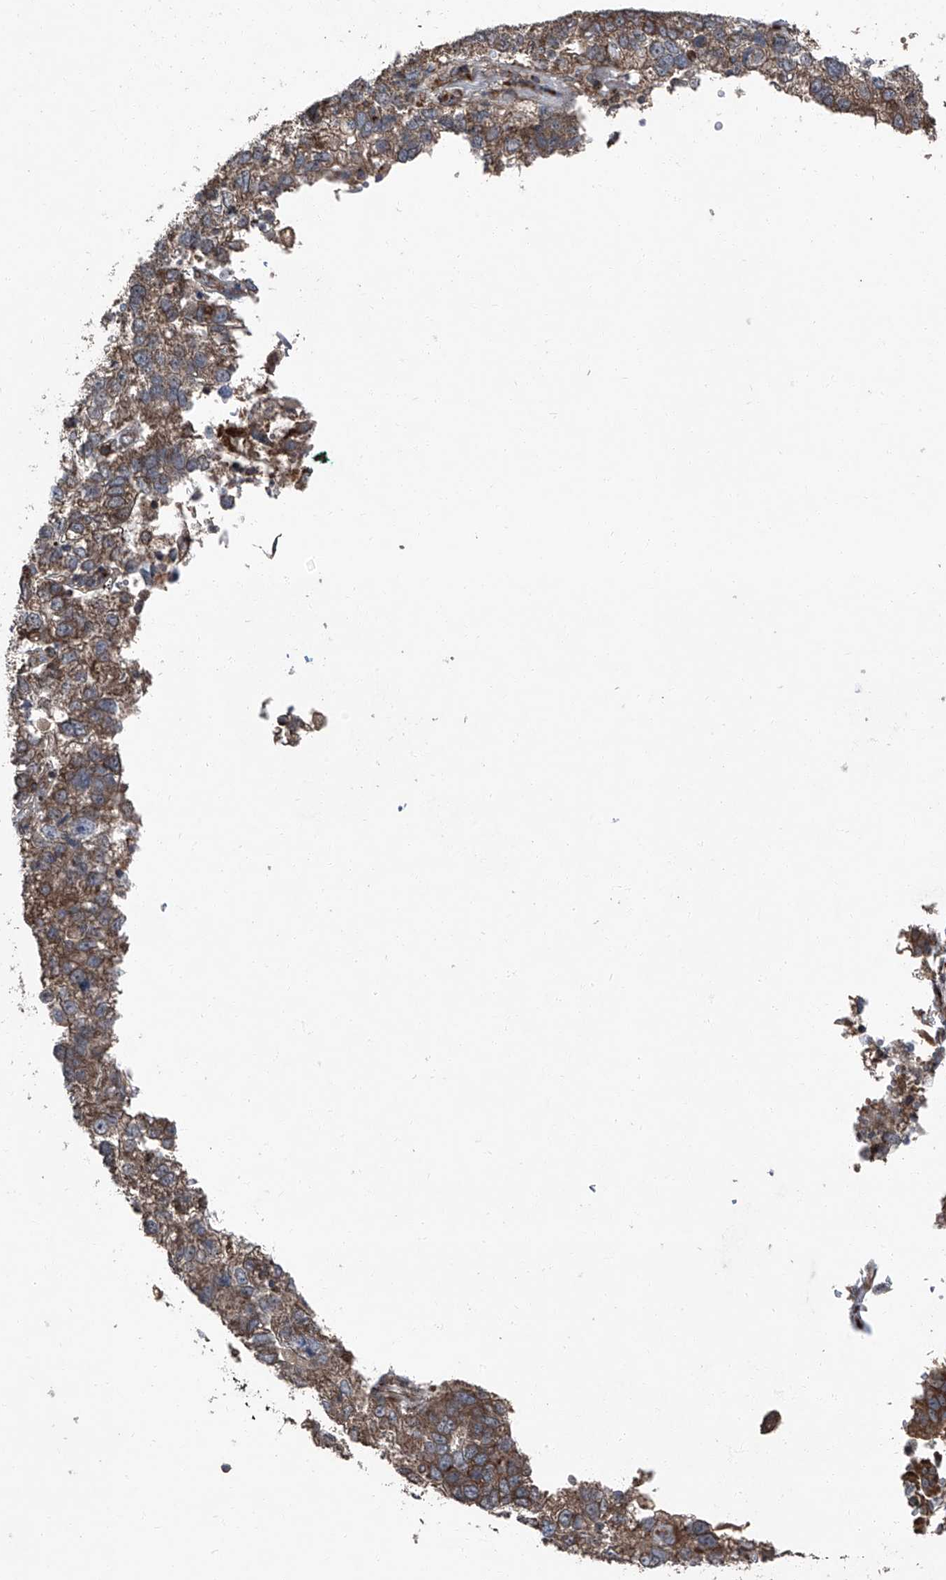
{"staining": {"intensity": "moderate", "quantity": ">75%", "location": "cytoplasmic/membranous"}, "tissue": "pancreatic cancer", "cell_type": "Tumor cells", "image_type": "cancer", "snomed": [{"axis": "morphology", "description": "Adenocarcinoma, NOS"}, {"axis": "topography", "description": "Pancreas"}], "caption": "Immunohistochemical staining of pancreatic cancer demonstrates medium levels of moderate cytoplasmic/membranous protein staining in approximately >75% of tumor cells. (brown staining indicates protein expression, while blue staining denotes nuclei).", "gene": "LIMK1", "patient": {"sex": "female", "age": 61}}